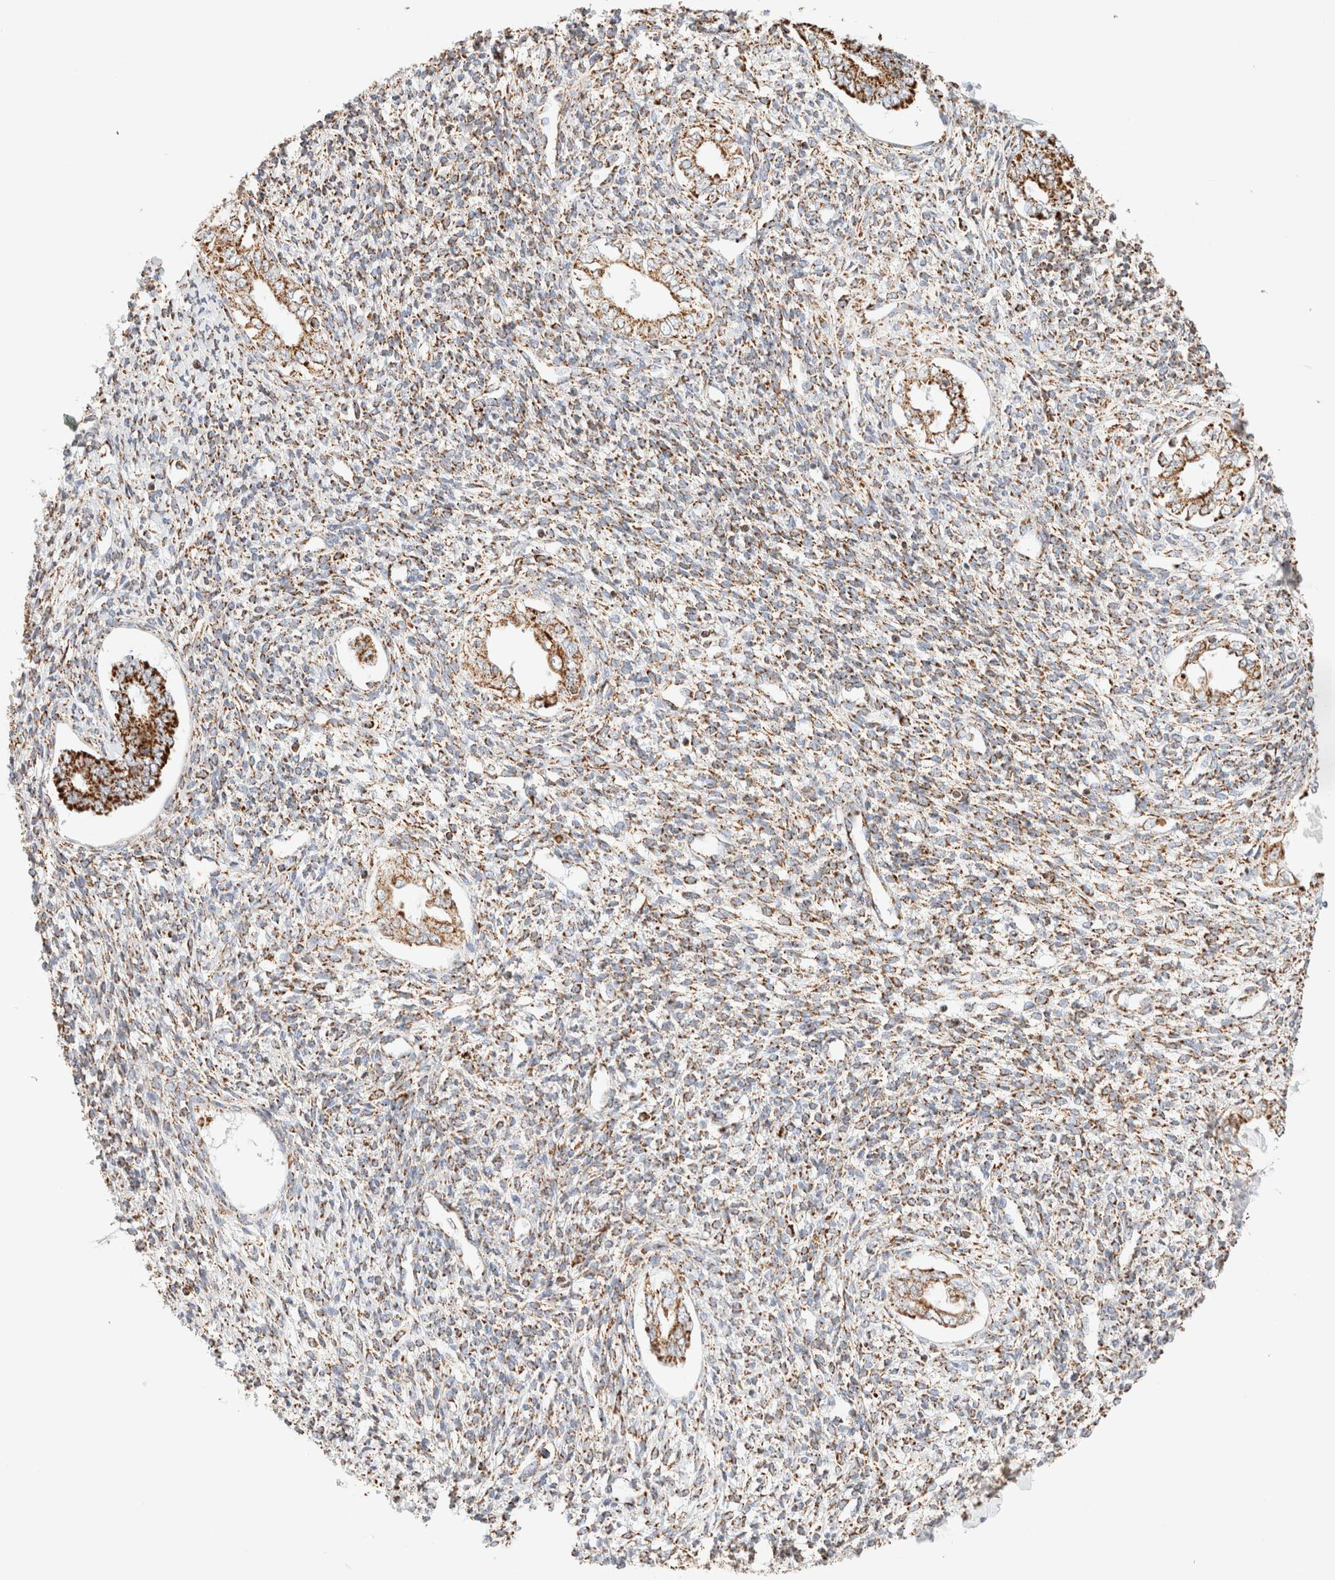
{"staining": {"intensity": "moderate", "quantity": "25%-75%", "location": "cytoplasmic/membranous"}, "tissue": "endometrium", "cell_type": "Cells in endometrial stroma", "image_type": "normal", "snomed": [{"axis": "morphology", "description": "Normal tissue, NOS"}, {"axis": "topography", "description": "Endometrium"}], "caption": "Immunohistochemical staining of unremarkable endometrium shows moderate cytoplasmic/membranous protein staining in approximately 25%-75% of cells in endometrial stroma.", "gene": "PHB2", "patient": {"sex": "female", "age": 66}}